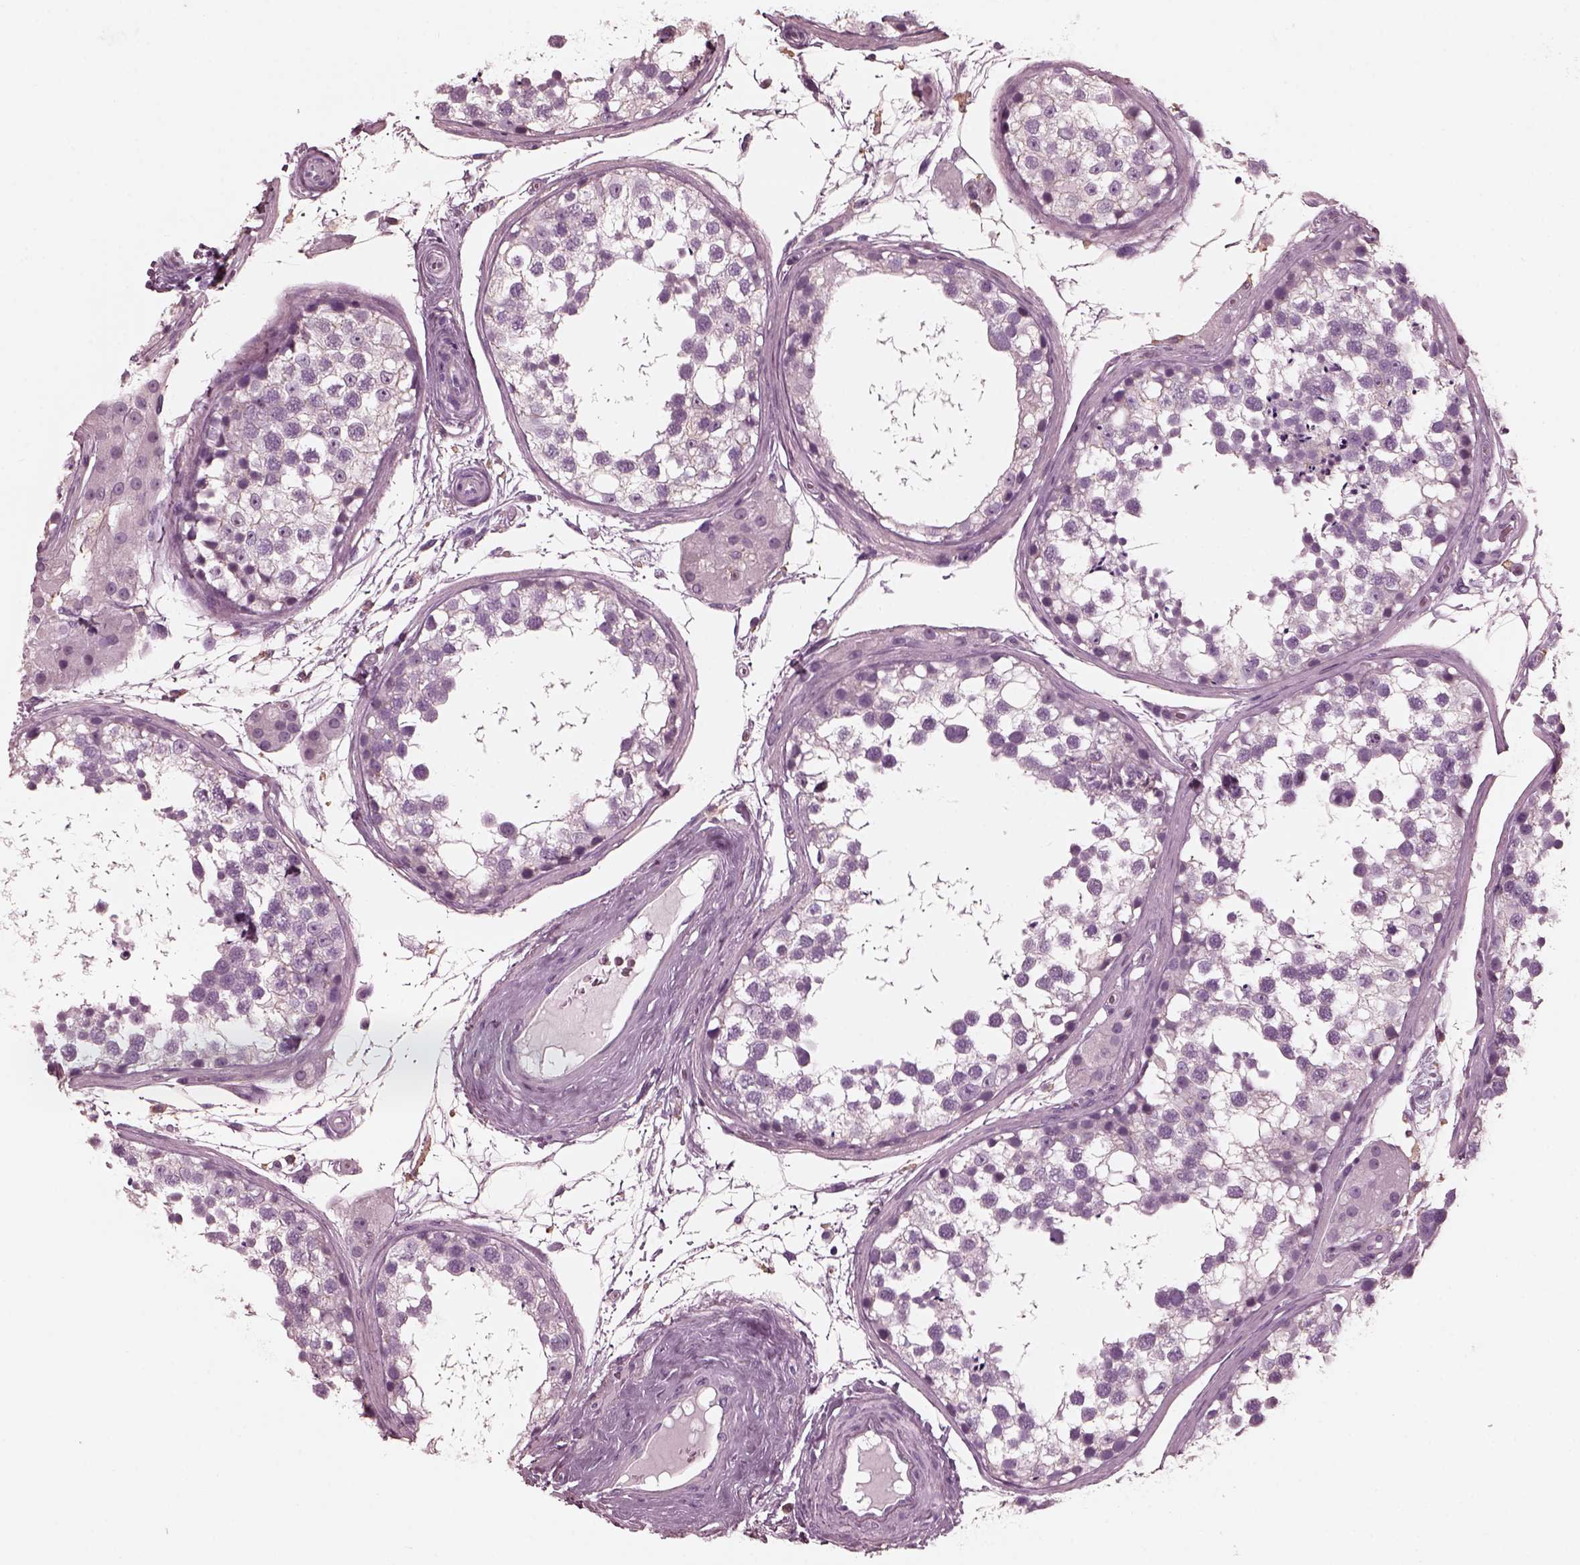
{"staining": {"intensity": "negative", "quantity": "none", "location": "none"}, "tissue": "testis", "cell_type": "Cells in seminiferous ducts", "image_type": "normal", "snomed": [{"axis": "morphology", "description": "Normal tissue, NOS"}, {"axis": "morphology", "description": "Seminoma, NOS"}, {"axis": "topography", "description": "Testis"}], "caption": "Protein analysis of normal testis reveals no significant positivity in cells in seminiferous ducts.", "gene": "CGA", "patient": {"sex": "male", "age": 65}}